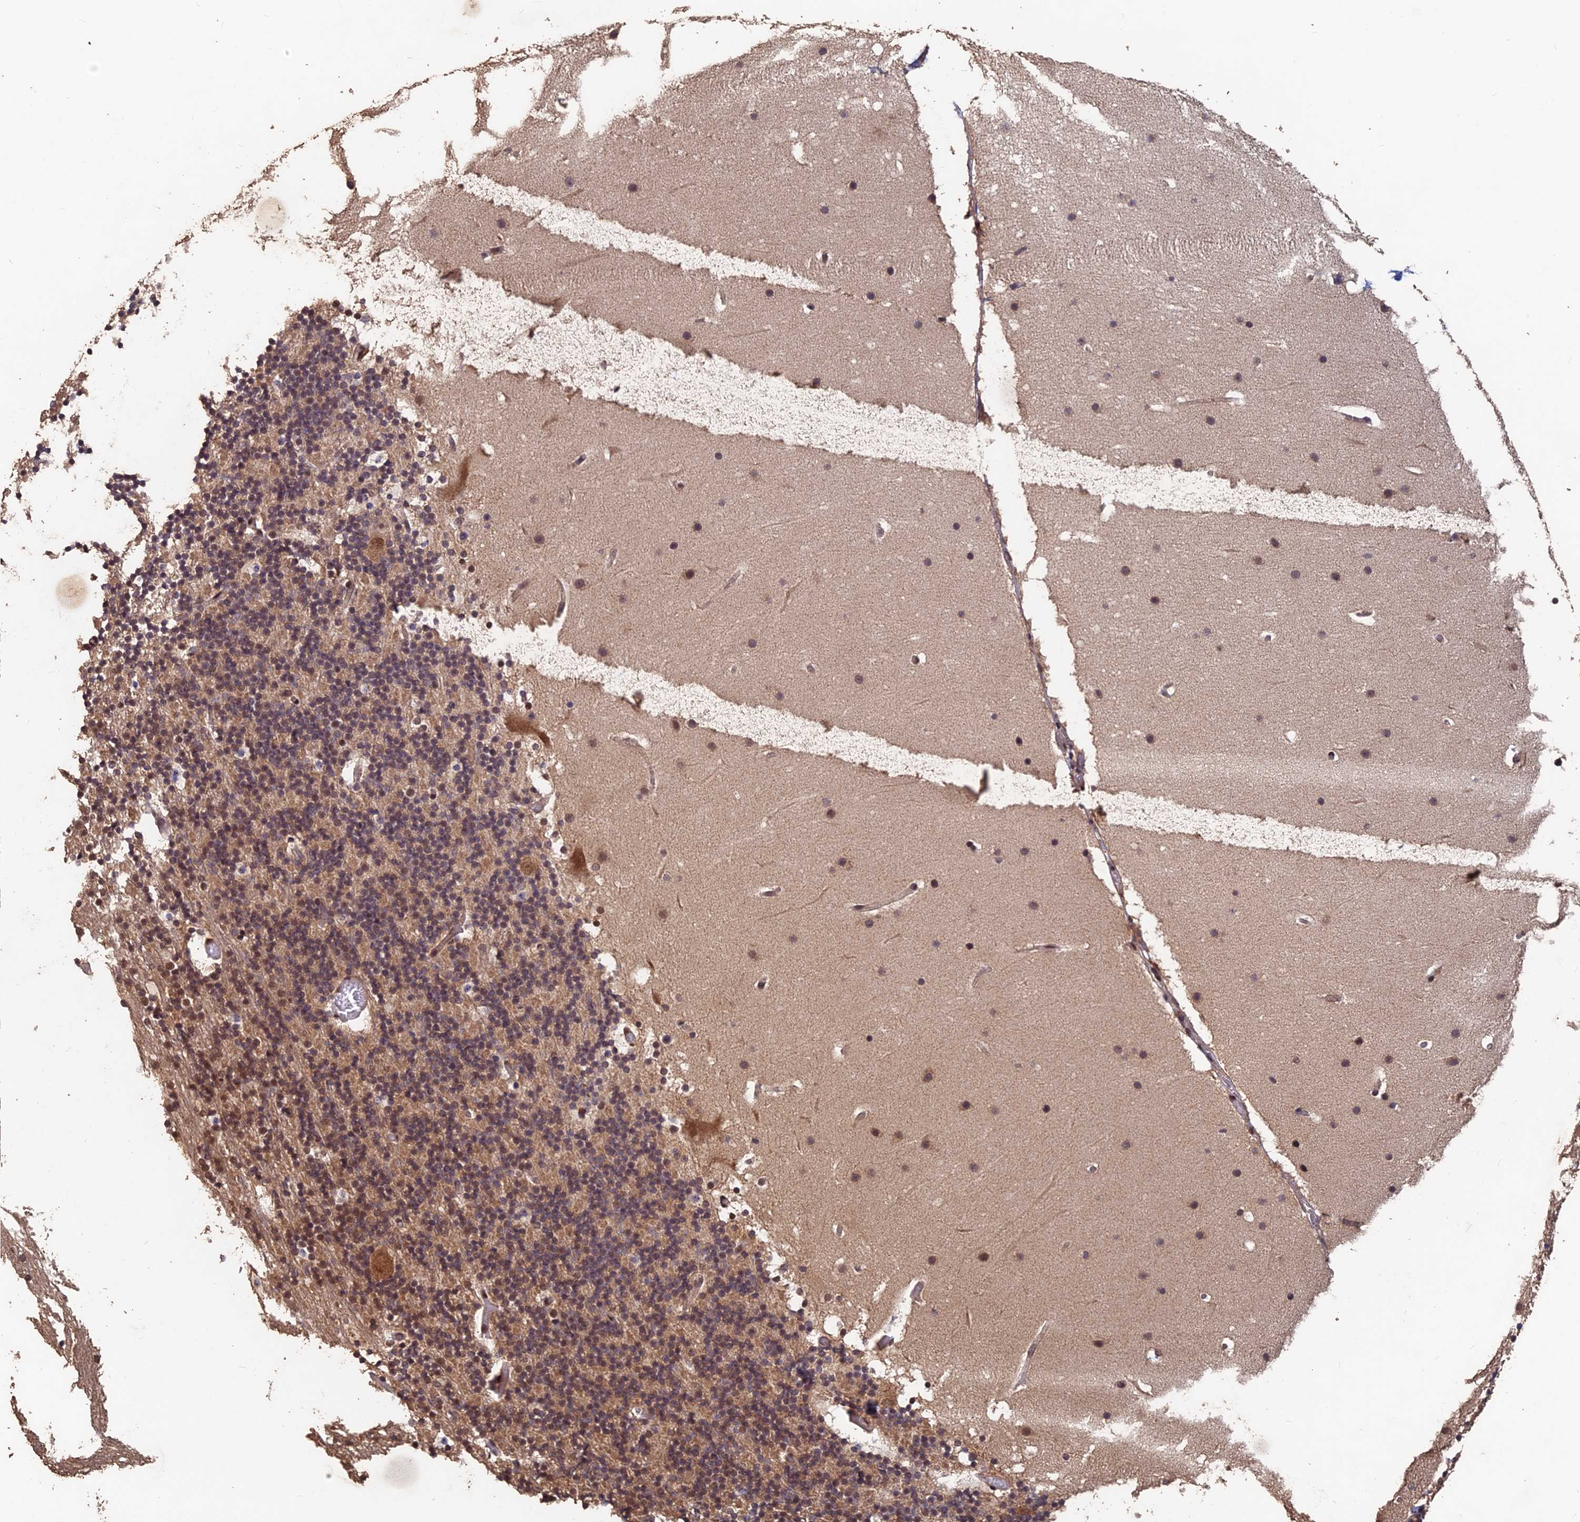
{"staining": {"intensity": "moderate", "quantity": ">75%", "location": "cytoplasmic/membranous"}, "tissue": "cerebellum", "cell_type": "Cells in granular layer", "image_type": "normal", "snomed": [{"axis": "morphology", "description": "Normal tissue, NOS"}, {"axis": "topography", "description": "Cerebellum"}], "caption": "Protein expression by immunohistochemistry (IHC) reveals moderate cytoplasmic/membranous expression in approximately >75% of cells in granular layer in normal cerebellum.", "gene": "FAM53C", "patient": {"sex": "male", "age": 57}}